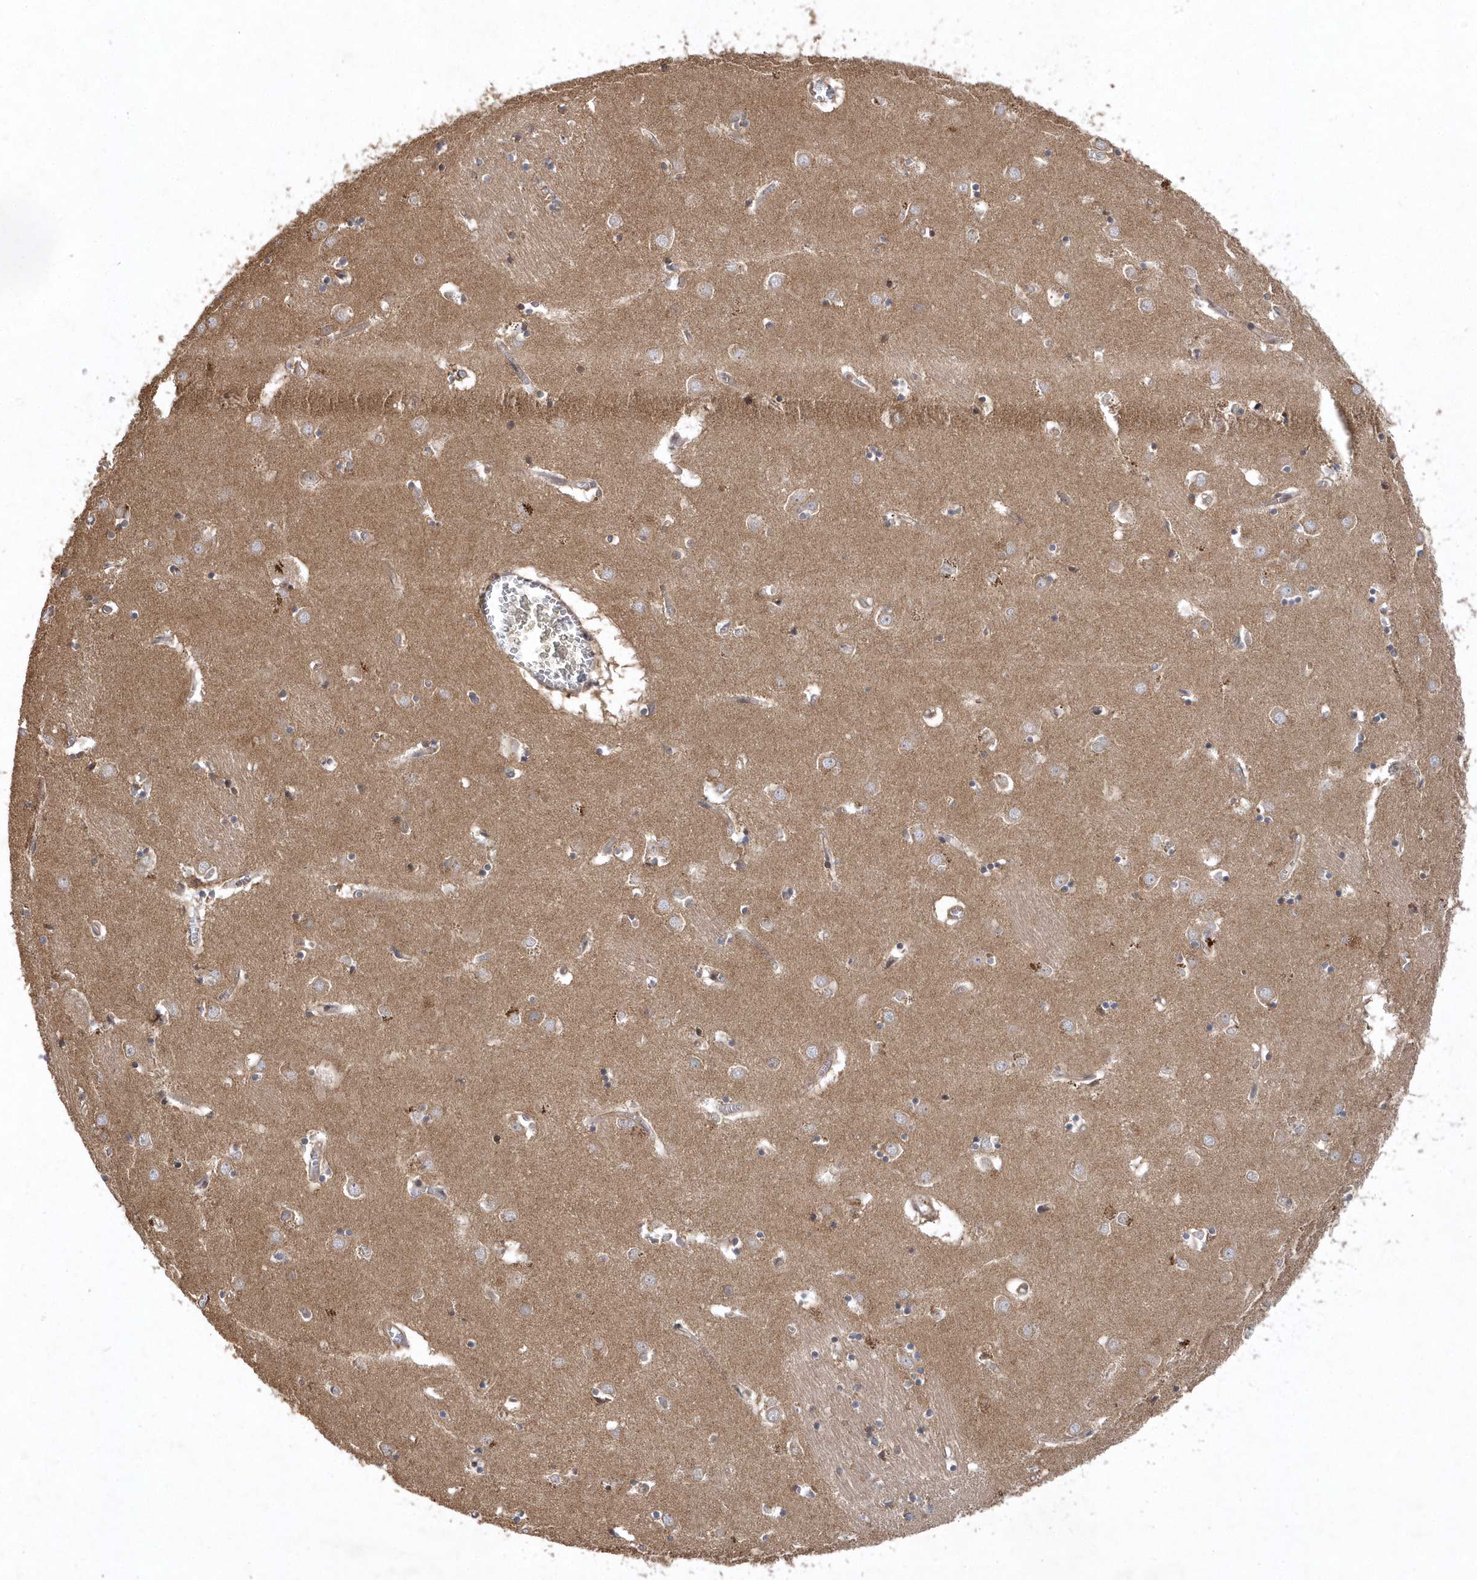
{"staining": {"intensity": "moderate", "quantity": "<25%", "location": "cytoplasmic/membranous"}, "tissue": "caudate", "cell_type": "Glial cells", "image_type": "normal", "snomed": [{"axis": "morphology", "description": "Normal tissue, NOS"}, {"axis": "topography", "description": "Lateral ventricle wall"}], "caption": "Caudate stained with DAB IHC exhibits low levels of moderate cytoplasmic/membranous positivity in about <25% of glial cells.", "gene": "GFM2", "patient": {"sex": "male", "age": 70}}